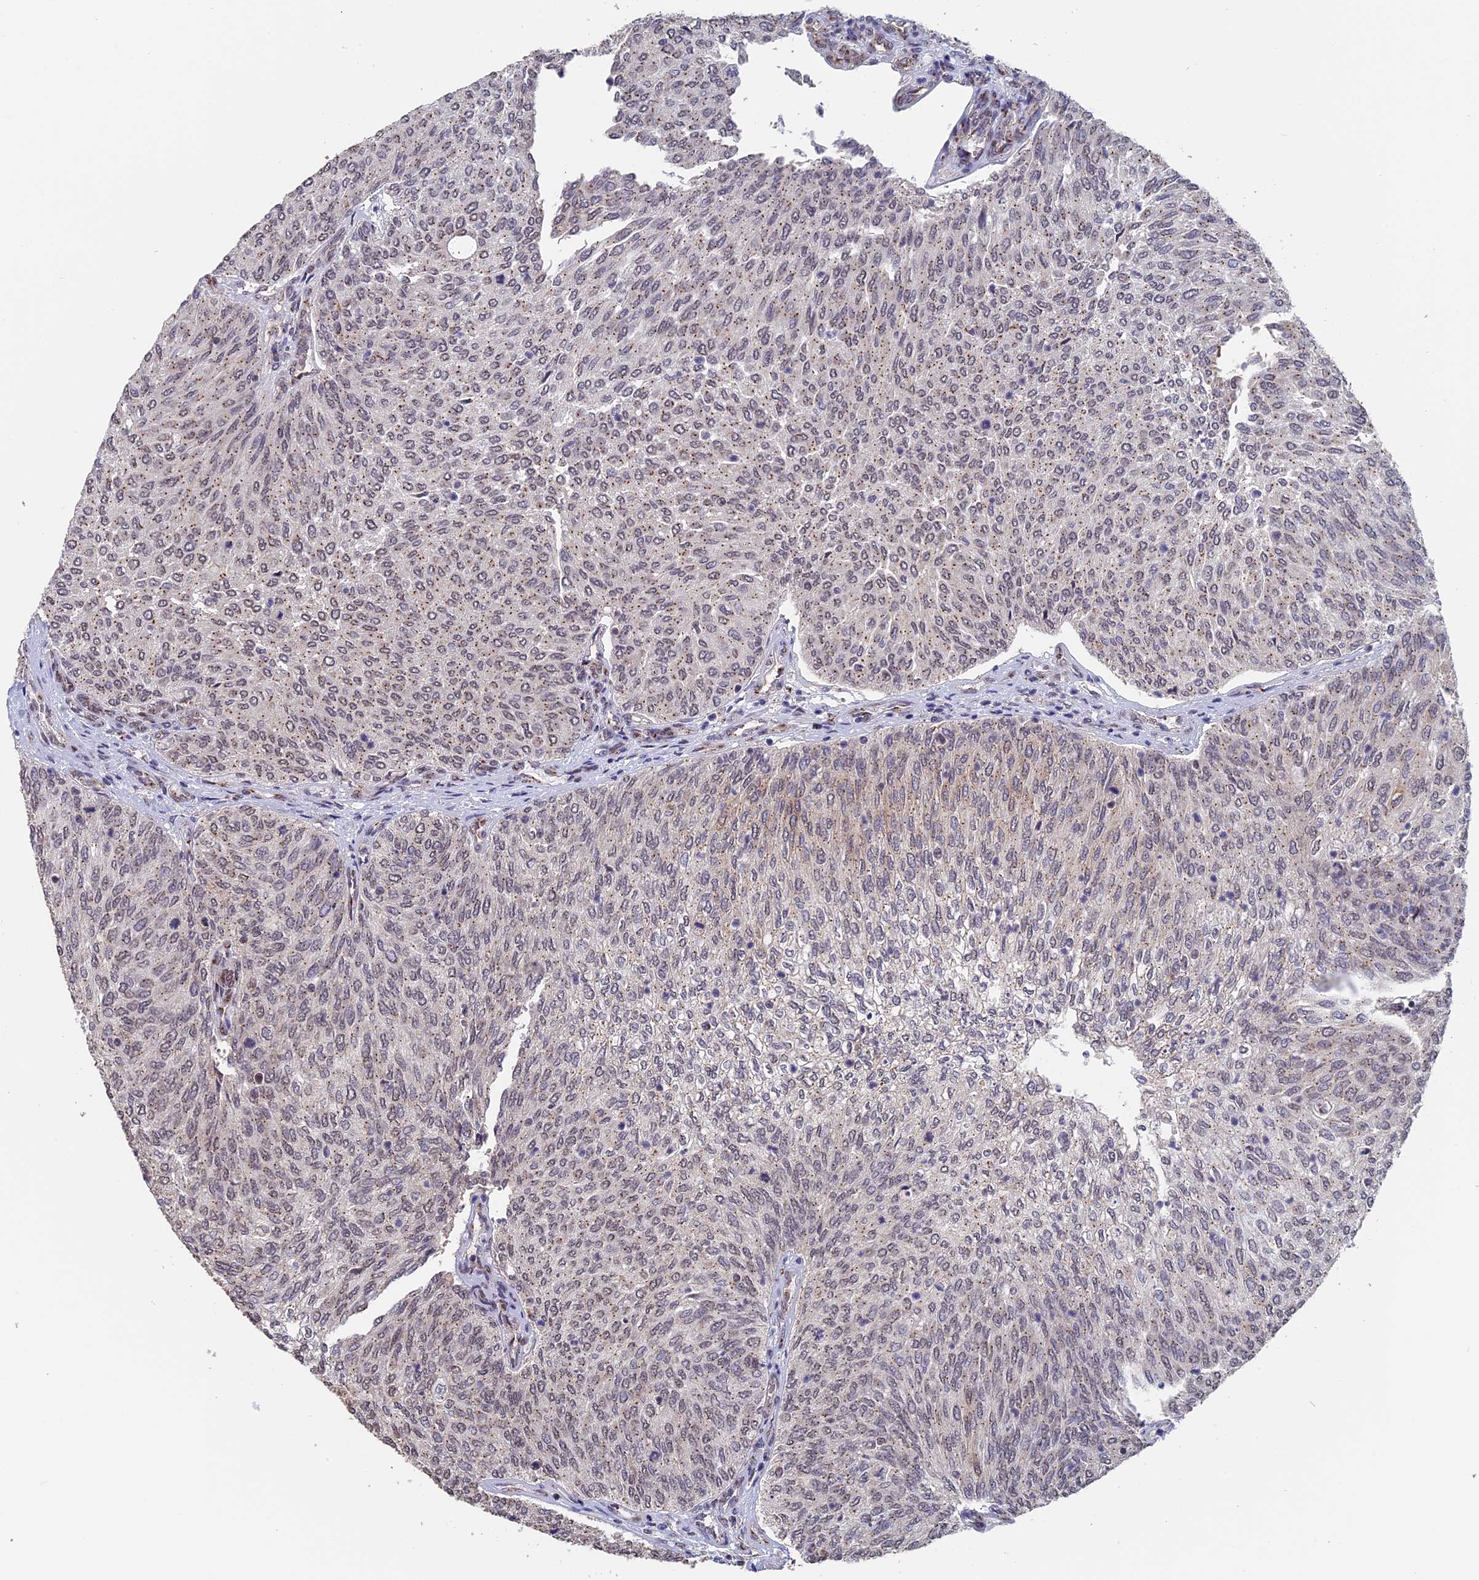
{"staining": {"intensity": "weak", "quantity": ">75%", "location": "cytoplasmic/membranous,nuclear"}, "tissue": "urothelial cancer", "cell_type": "Tumor cells", "image_type": "cancer", "snomed": [{"axis": "morphology", "description": "Urothelial carcinoma, Low grade"}, {"axis": "topography", "description": "Urinary bladder"}], "caption": "Brown immunohistochemical staining in urothelial carcinoma (low-grade) reveals weak cytoplasmic/membranous and nuclear staining in approximately >75% of tumor cells.", "gene": "PIGQ", "patient": {"sex": "female", "age": 79}}